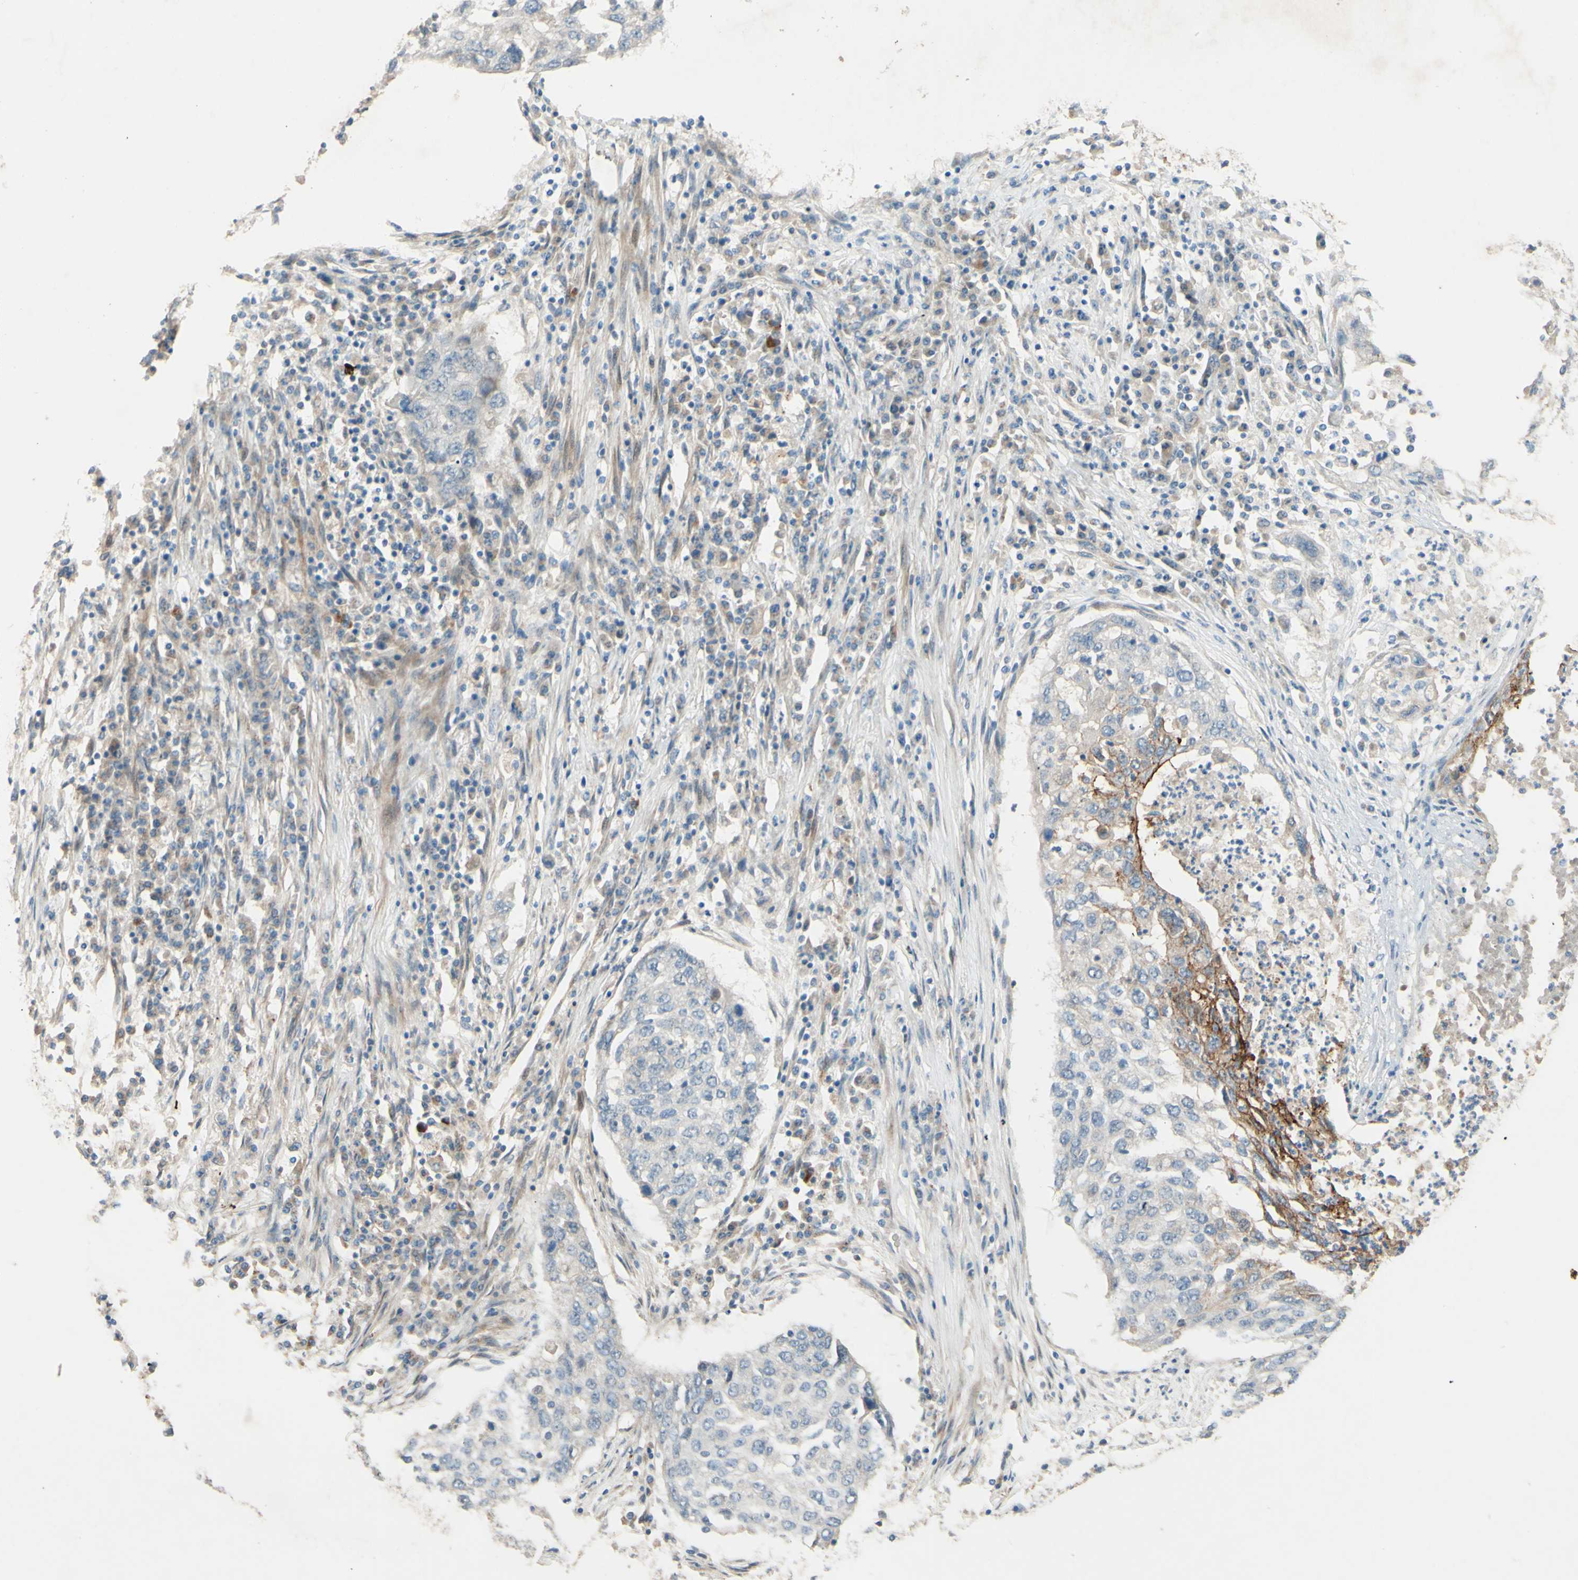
{"staining": {"intensity": "moderate", "quantity": "25%-75%", "location": "cytoplasmic/membranous"}, "tissue": "lung cancer", "cell_type": "Tumor cells", "image_type": "cancer", "snomed": [{"axis": "morphology", "description": "Squamous cell carcinoma, NOS"}, {"axis": "topography", "description": "Lung"}], "caption": "Approximately 25%-75% of tumor cells in human lung cancer (squamous cell carcinoma) show moderate cytoplasmic/membranous protein positivity as visualized by brown immunohistochemical staining.", "gene": "ADAM17", "patient": {"sex": "female", "age": 63}}